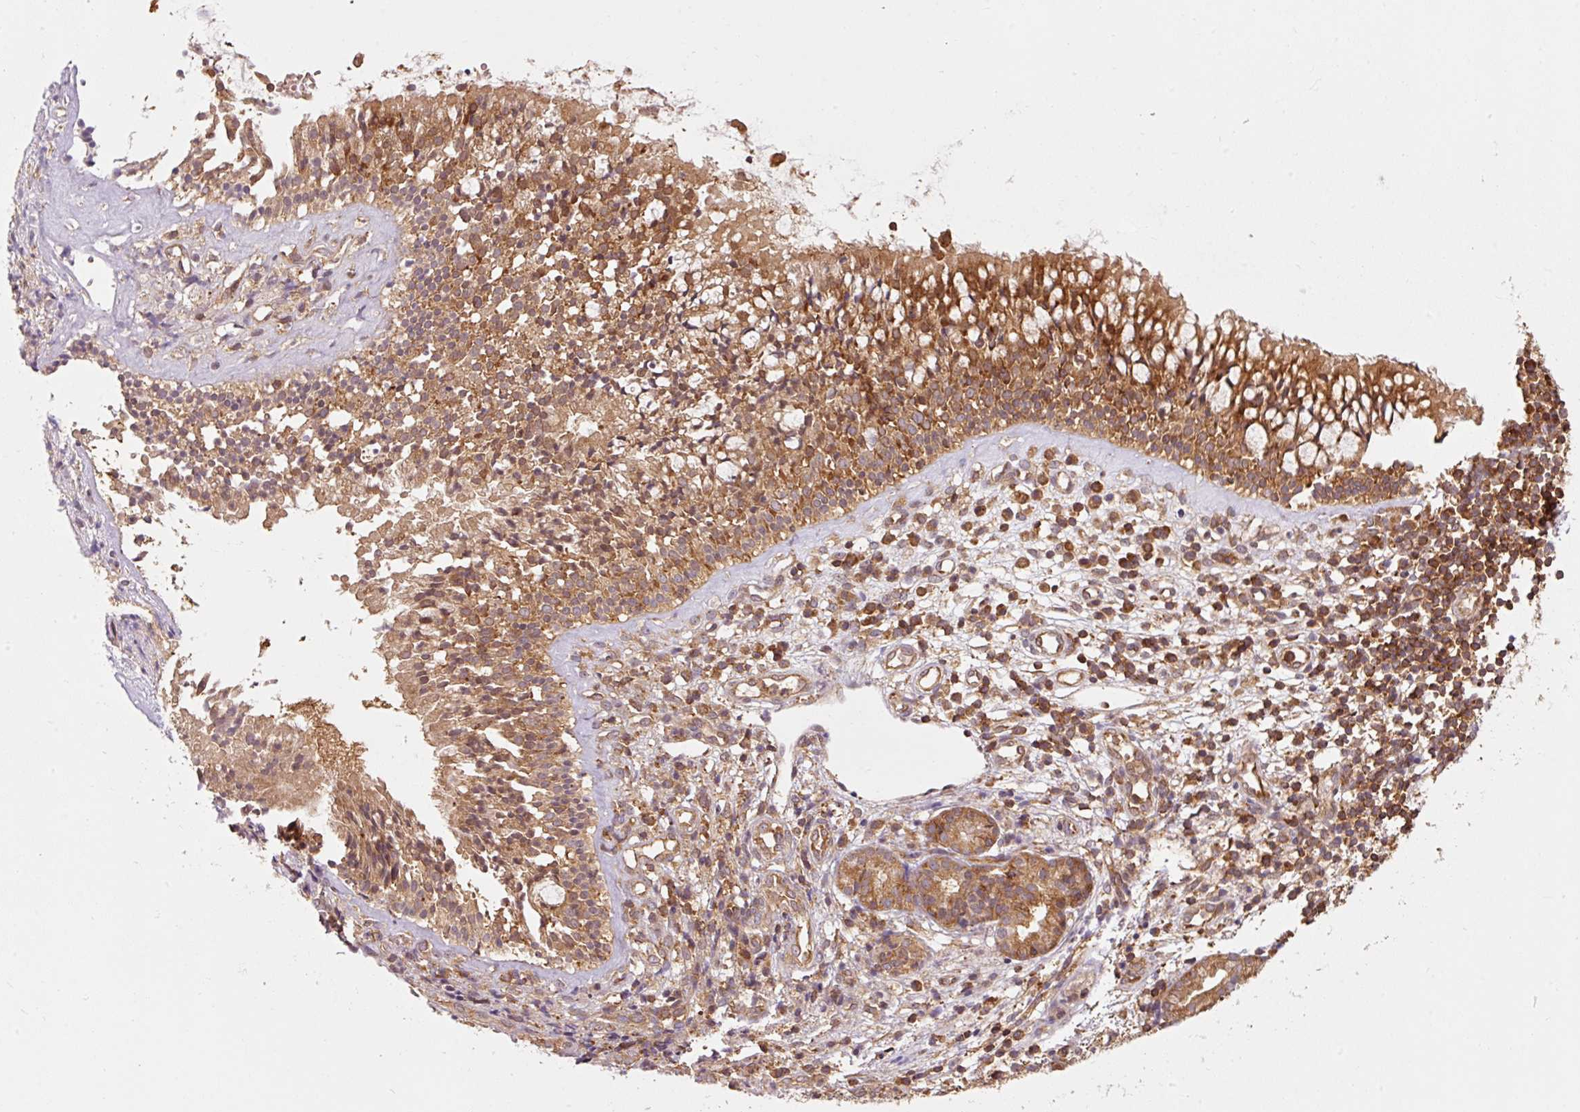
{"staining": {"intensity": "moderate", "quantity": ">75%", "location": "cytoplasmic/membranous"}, "tissue": "nasopharynx", "cell_type": "Respiratory epithelial cells", "image_type": "normal", "snomed": [{"axis": "morphology", "description": "Normal tissue, NOS"}, {"axis": "topography", "description": "Nasopharynx"}], "caption": "This photomicrograph shows immunohistochemistry (IHC) staining of unremarkable nasopharynx, with medium moderate cytoplasmic/membranous expression in about >75% of respiratory epithelial cells.", "gene": "PDAP1", "patient": {"sex": "female", "age": 62}}